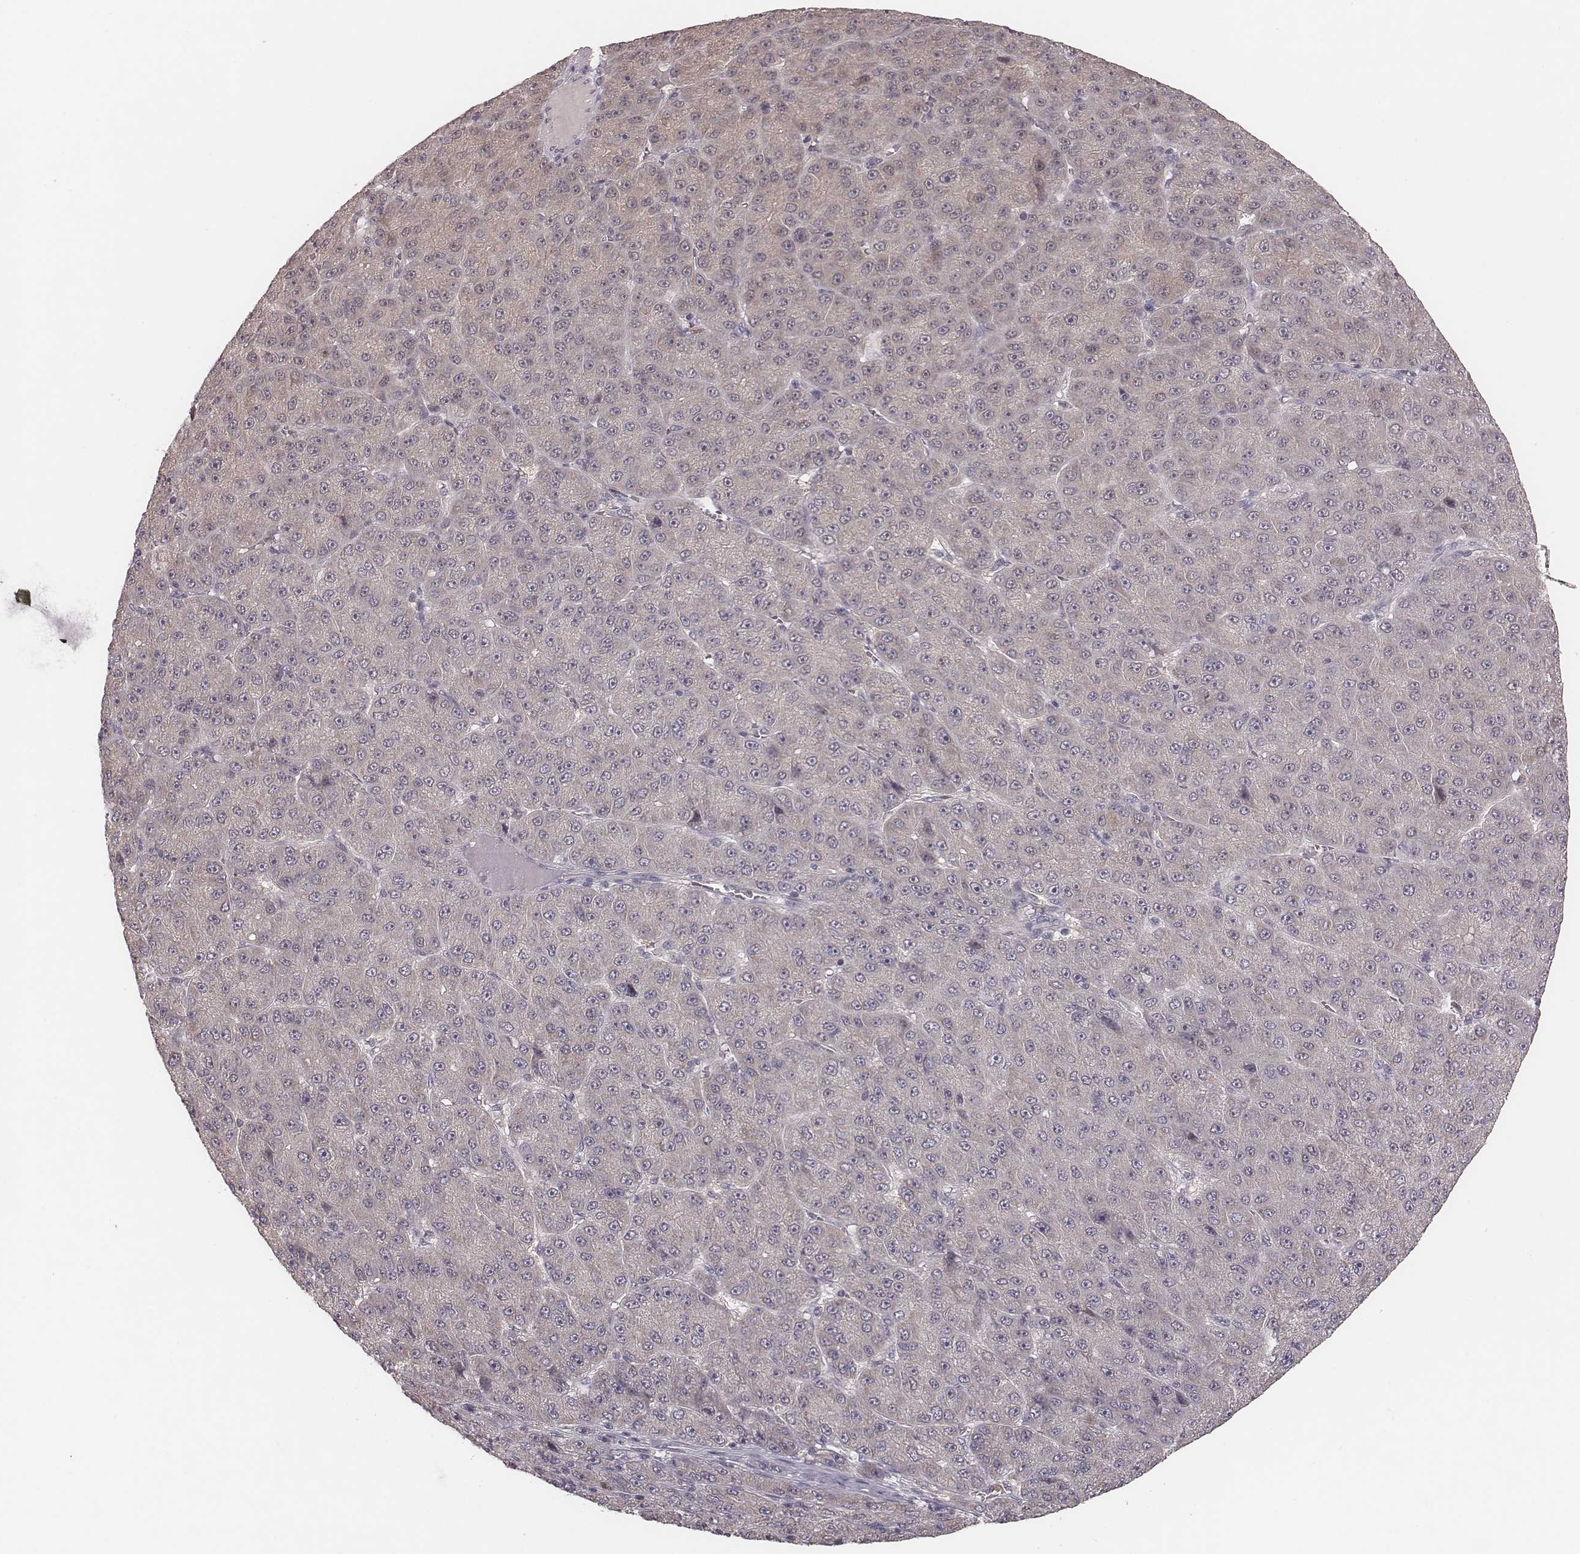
{"staining": {"intensity": "weak", "quantity": "25%-75%", "location": "cytoplasmic/membranous"}, "tissue": "liver cancer", "cell_type": "Tumor cells", "image_type": "cancer", "snomed": [{"axis": "morphology", "description": "Carcinoma, Hepatocellular, NOS"}, {"axis": "topography", "description": "Liver"}], "caption": "IHC histopathology image of liver cancer stained for a protein (brown), which reveals low levels of weak cytoplasmic/membranous staining in approximately 25%-75% of tumor cells.", "gene": "P2RX5", "patient": {"sex": "male", "age": 67}}